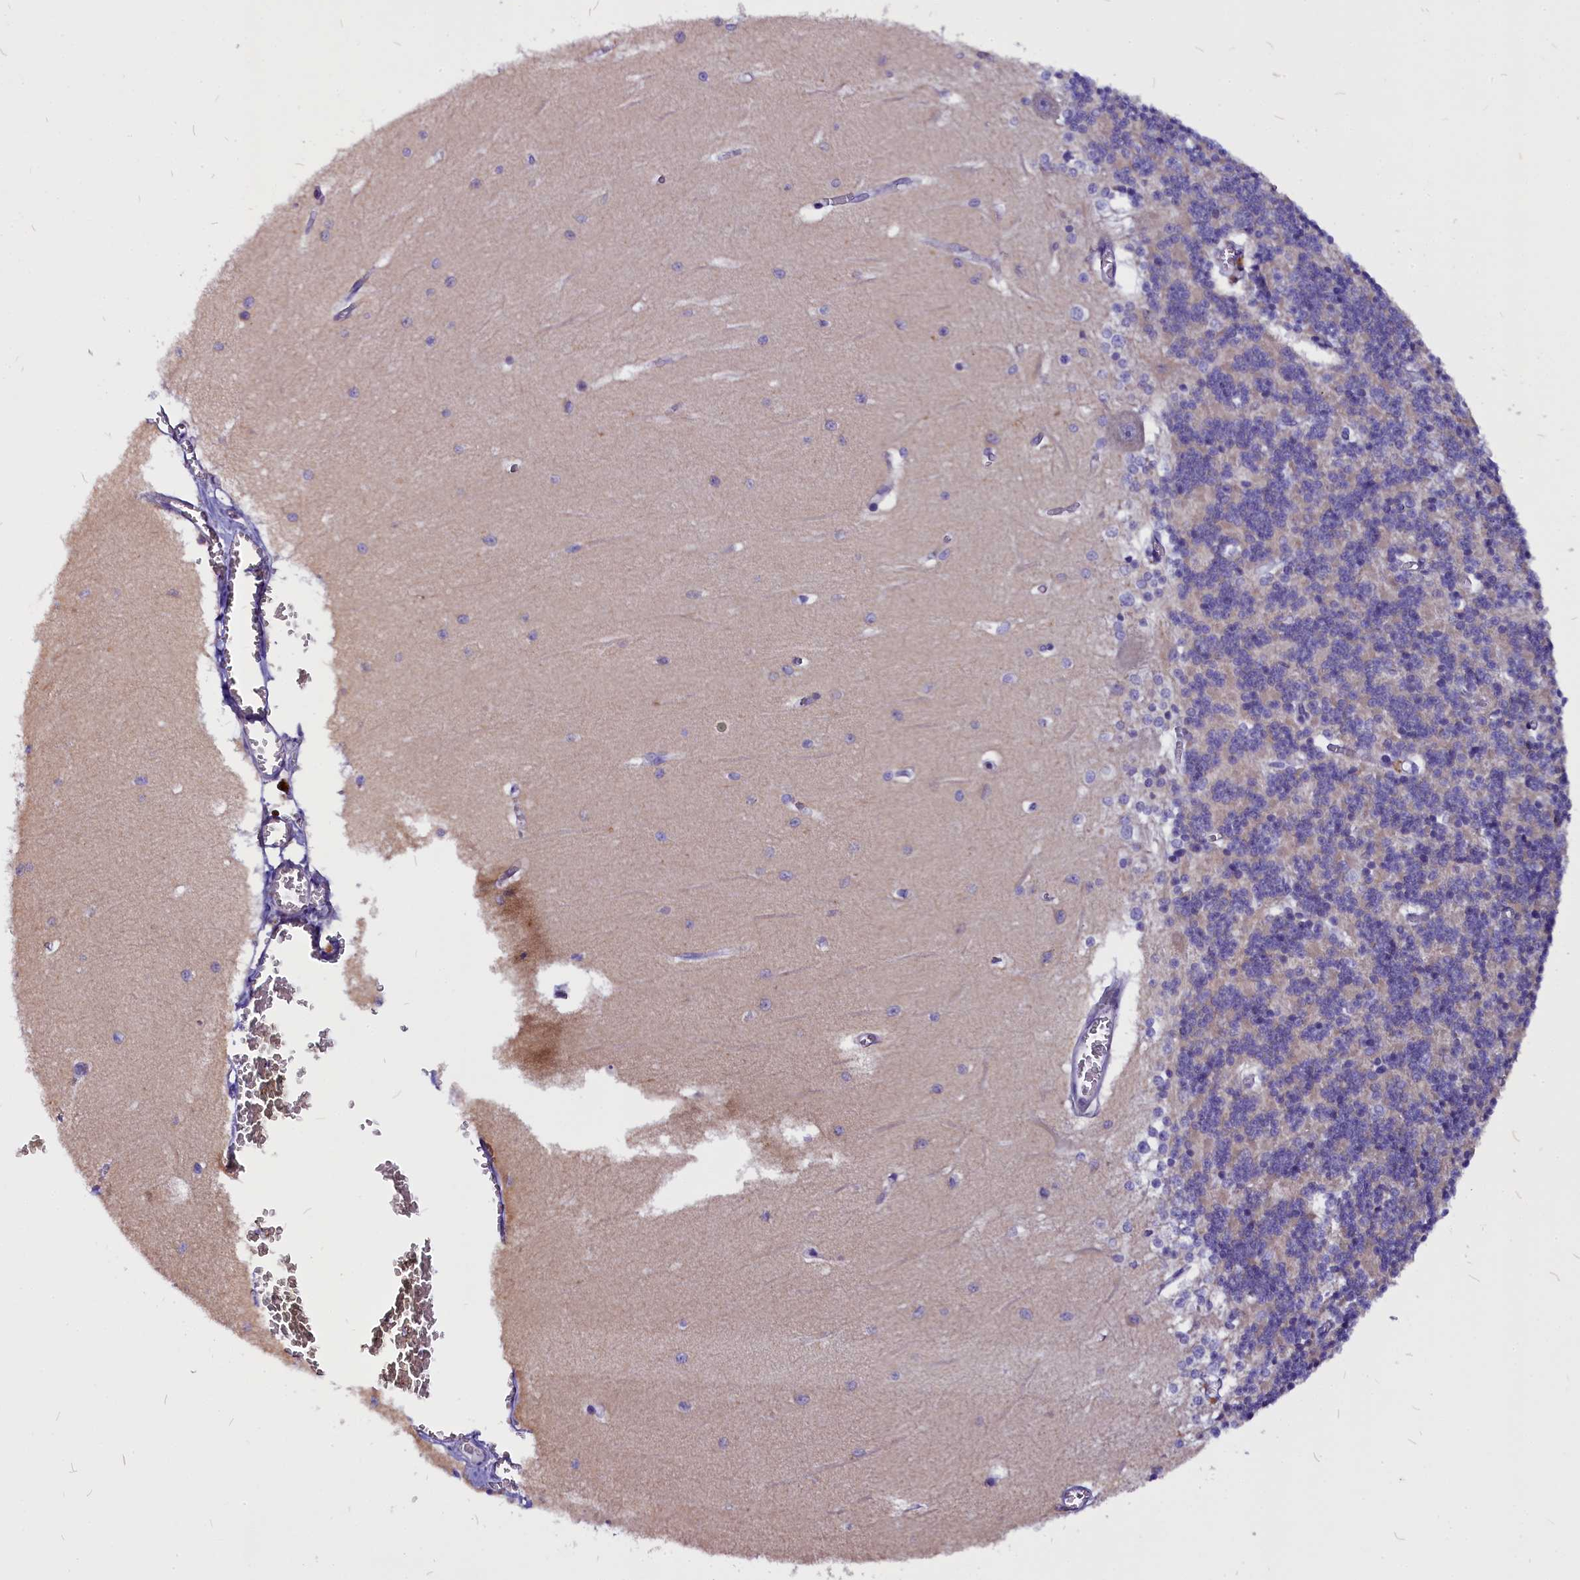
{"staining": {"intensity": "negative", "quantity": "none", "location": "none"}, "tissue": "cerebellum", "cell_type": "Cells in granular layer", "image_type": "normal", "snomed": [{"axis": "morphology", "description": "Normal tissue, NOS"}, {"axis": "topography", "description": "Cerebellum"}], "caption": "The immunohistochemistry histopathology image has no significant expression in cells in granular layer of cerebellum.", "gene": "CEP170", "patient": {"sex": "male", "age": 37}}